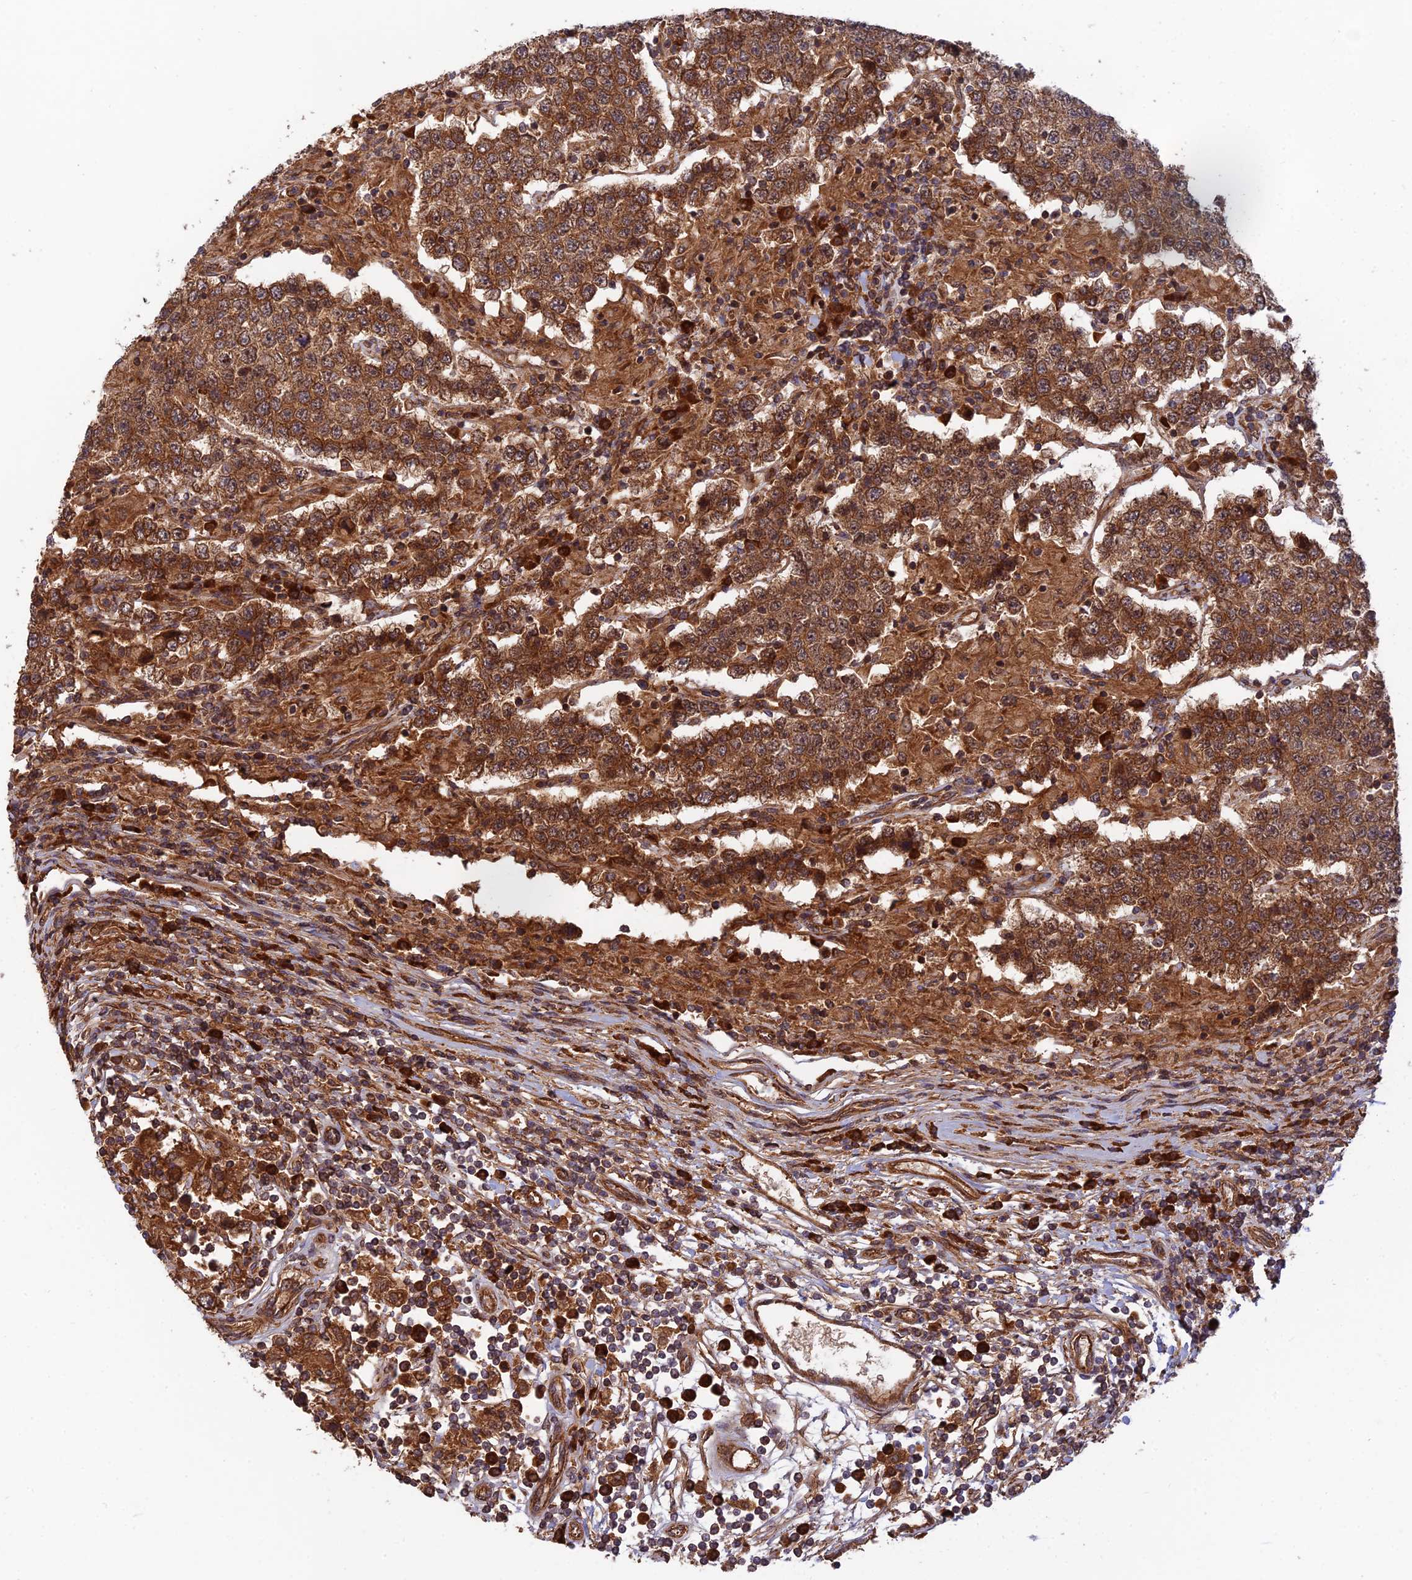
{"staining": {"intensity": "strong", "quantity": ">75%", "location": "cytoplasmic/membranous"}, "tissue": "testis cancer", "cell_type": "Tumor cells", "image_type": "cancer", "snomed": [{"axis": "morphology", "description": "Normal tissue, NOS"}, {"axis": "morphology", "description": "Urothelial carcinoma, High grade"}, {"axis": "morphology", "description": "Seminoma, NOS"}, {"axis": "morphology", "description": "Carcinoma, Embryonal, NOS"}, {"axis": "topography", "description": "Urinary bladder"}, {"axis": "topography", "description": "Testis"}], "caption": "Immunohistochemical staining of human testis high-grade urothelial carcinoma demonstrates strong cytoplasmic/membranous protein positivity in about >75% of tumor cells.", "gene": "RELCH", "patient": {"sex": "male", "age": 41}}